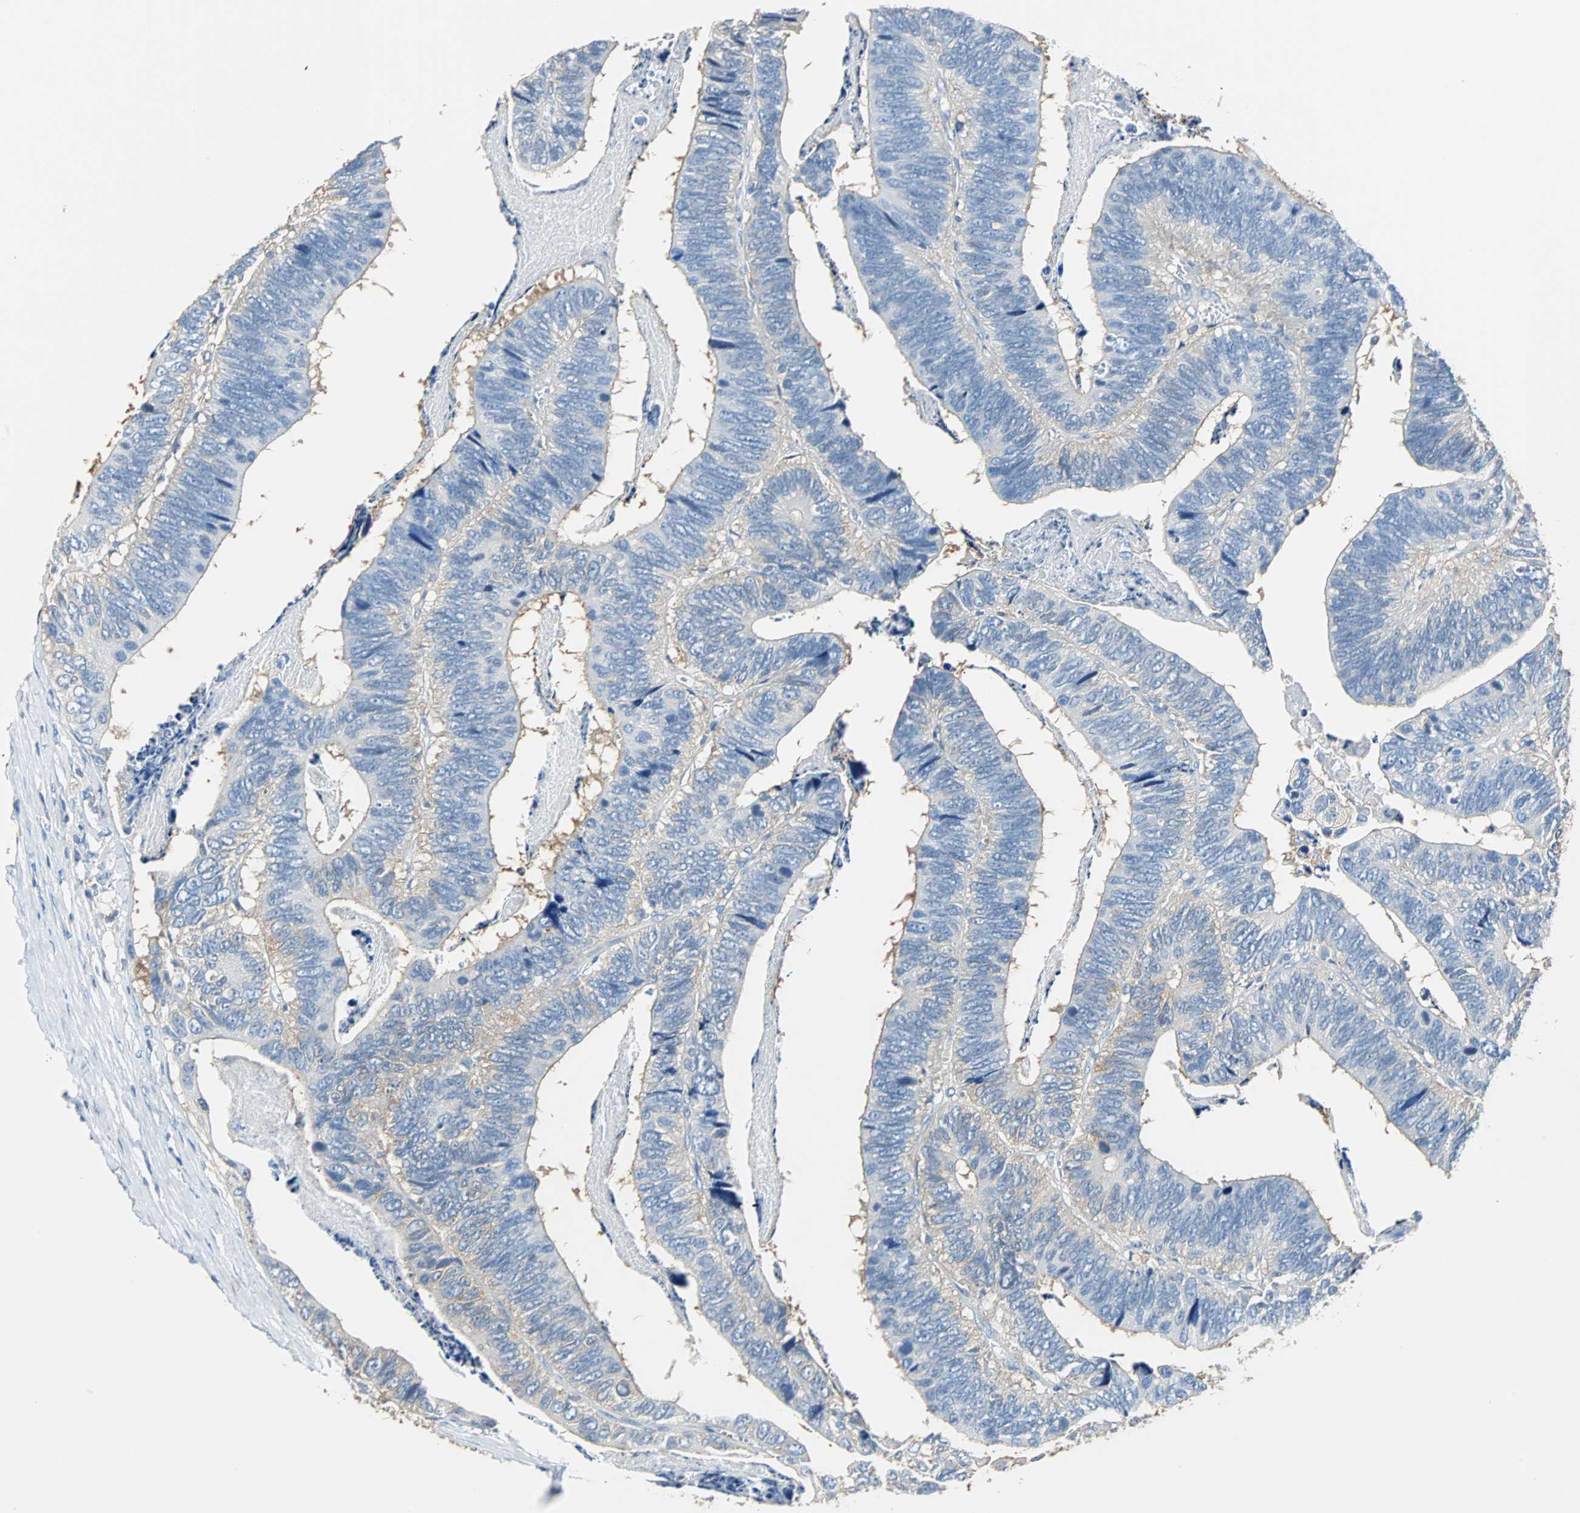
{"staining": {"intensity": "negative", "quantity": "none", "location": "none"}, "tissue": "colorectal cancer", "cell_type": "Tumor cells", "image_type": "cancer", "snomed": [{"axis": "morphology", "description": "Adenocarcinoma, NOS"}, {"axis": "topography", "description": "Colon"}], "caption": "DAB (3,3'-diaminobenzidine) immunohistochemical staining of human colorectal cancer shows no significant staining in tumor cells.", "gene": "TSC22D4", "patient": {"sex": "male", "age": 72}}